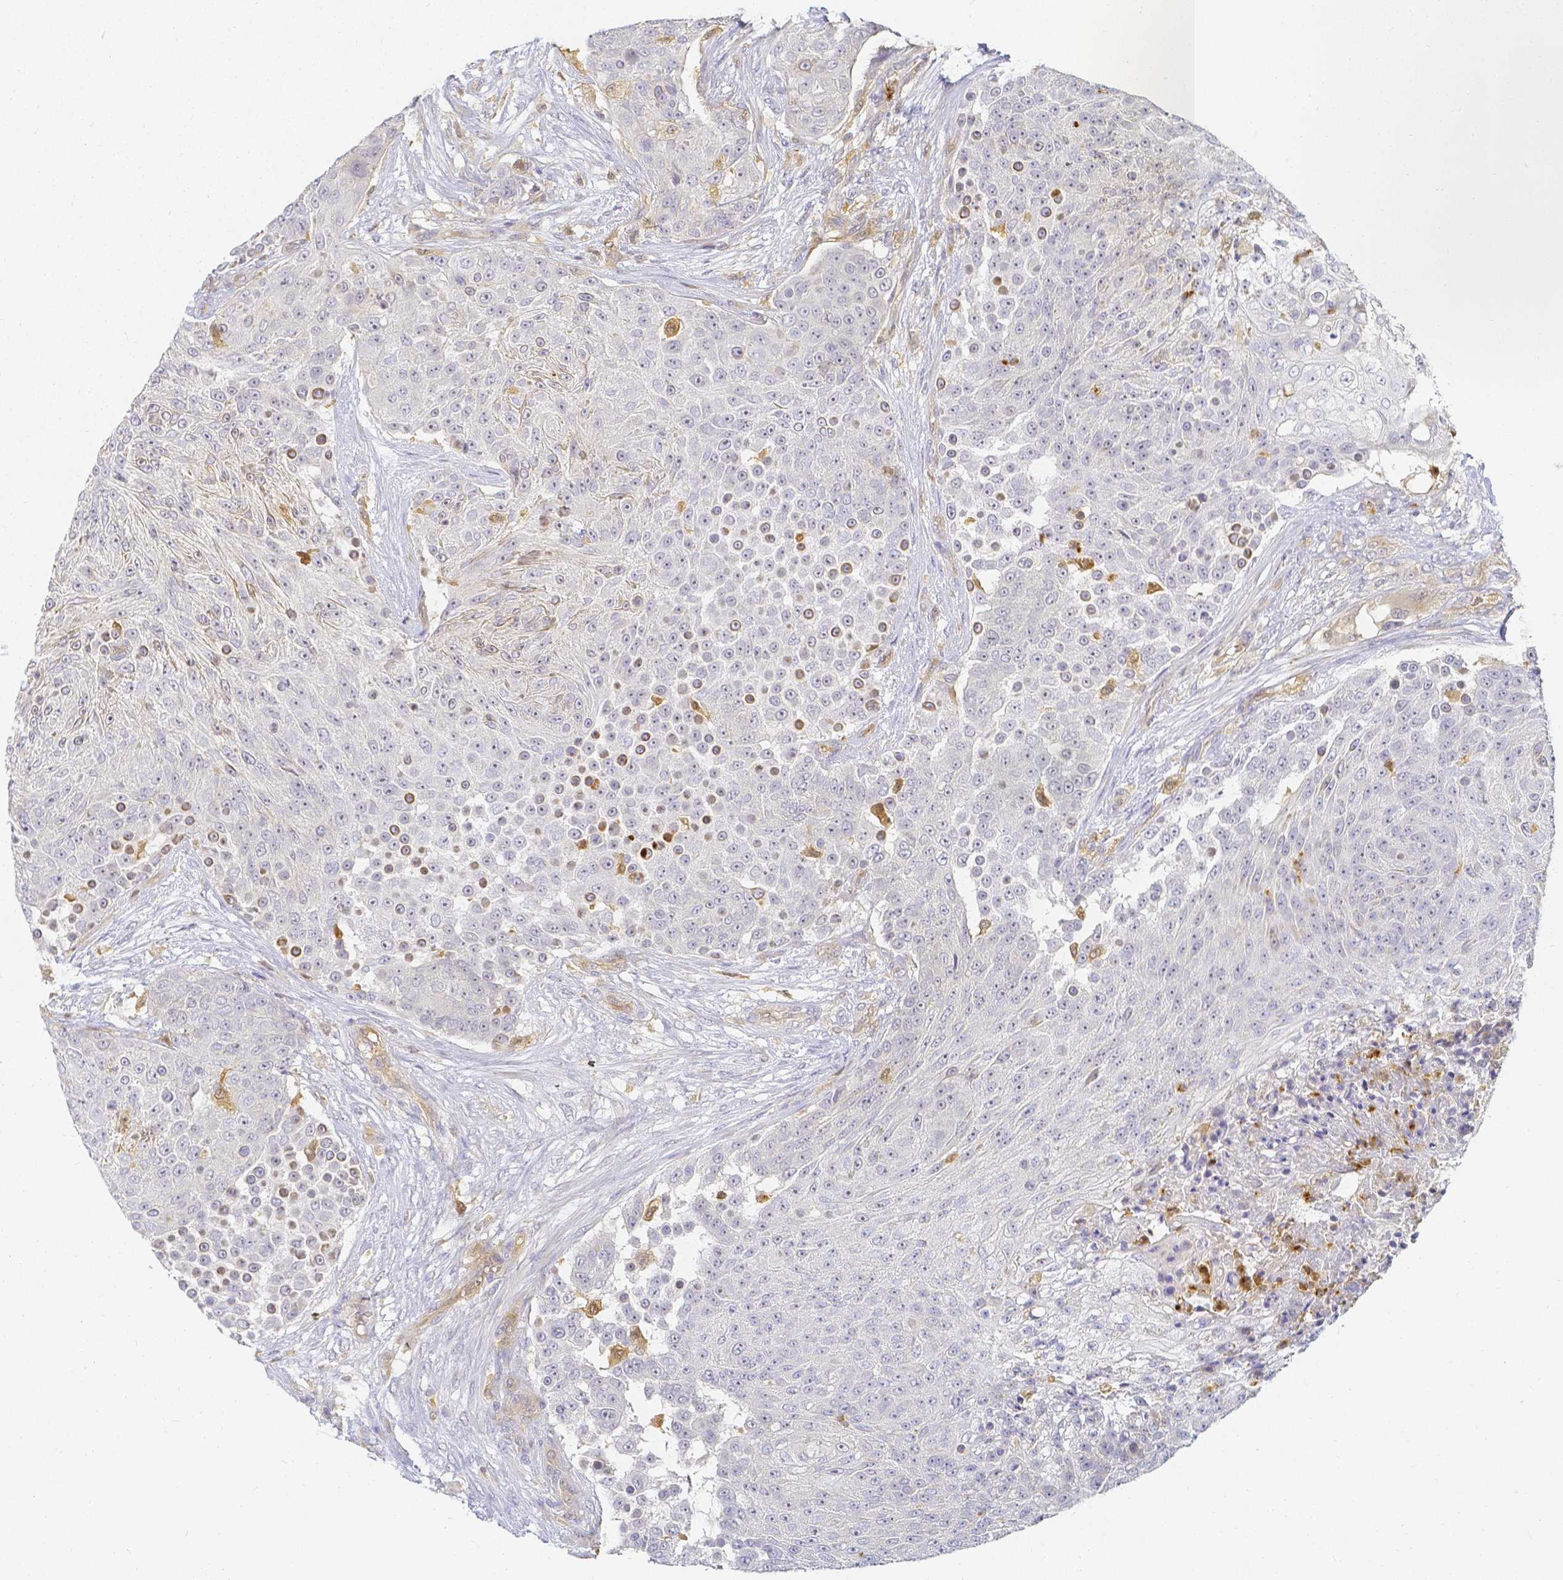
{"staining": {"intensity": "weak", "quantity": "<25%", "location": "cytoplasmic/membranous"}, "tissue": "urothelial cancer", "cell_type": "Tumor cells", "image_type": "cancer", "snomed": [{"axis": "morphology", "description": "Urothelial carcinoma, High grade"}, {"axis": "topography", "description": "Urinary bladder"}], "caption": "Image shows no significant protein expression in tumor cells of urothelial cancer. (Brightfield microscopy of DAB immunohistochemistry (IHC) at high magnification).", "gene": "KCNH1", "patient": {"sex": "female", "age": 63}}